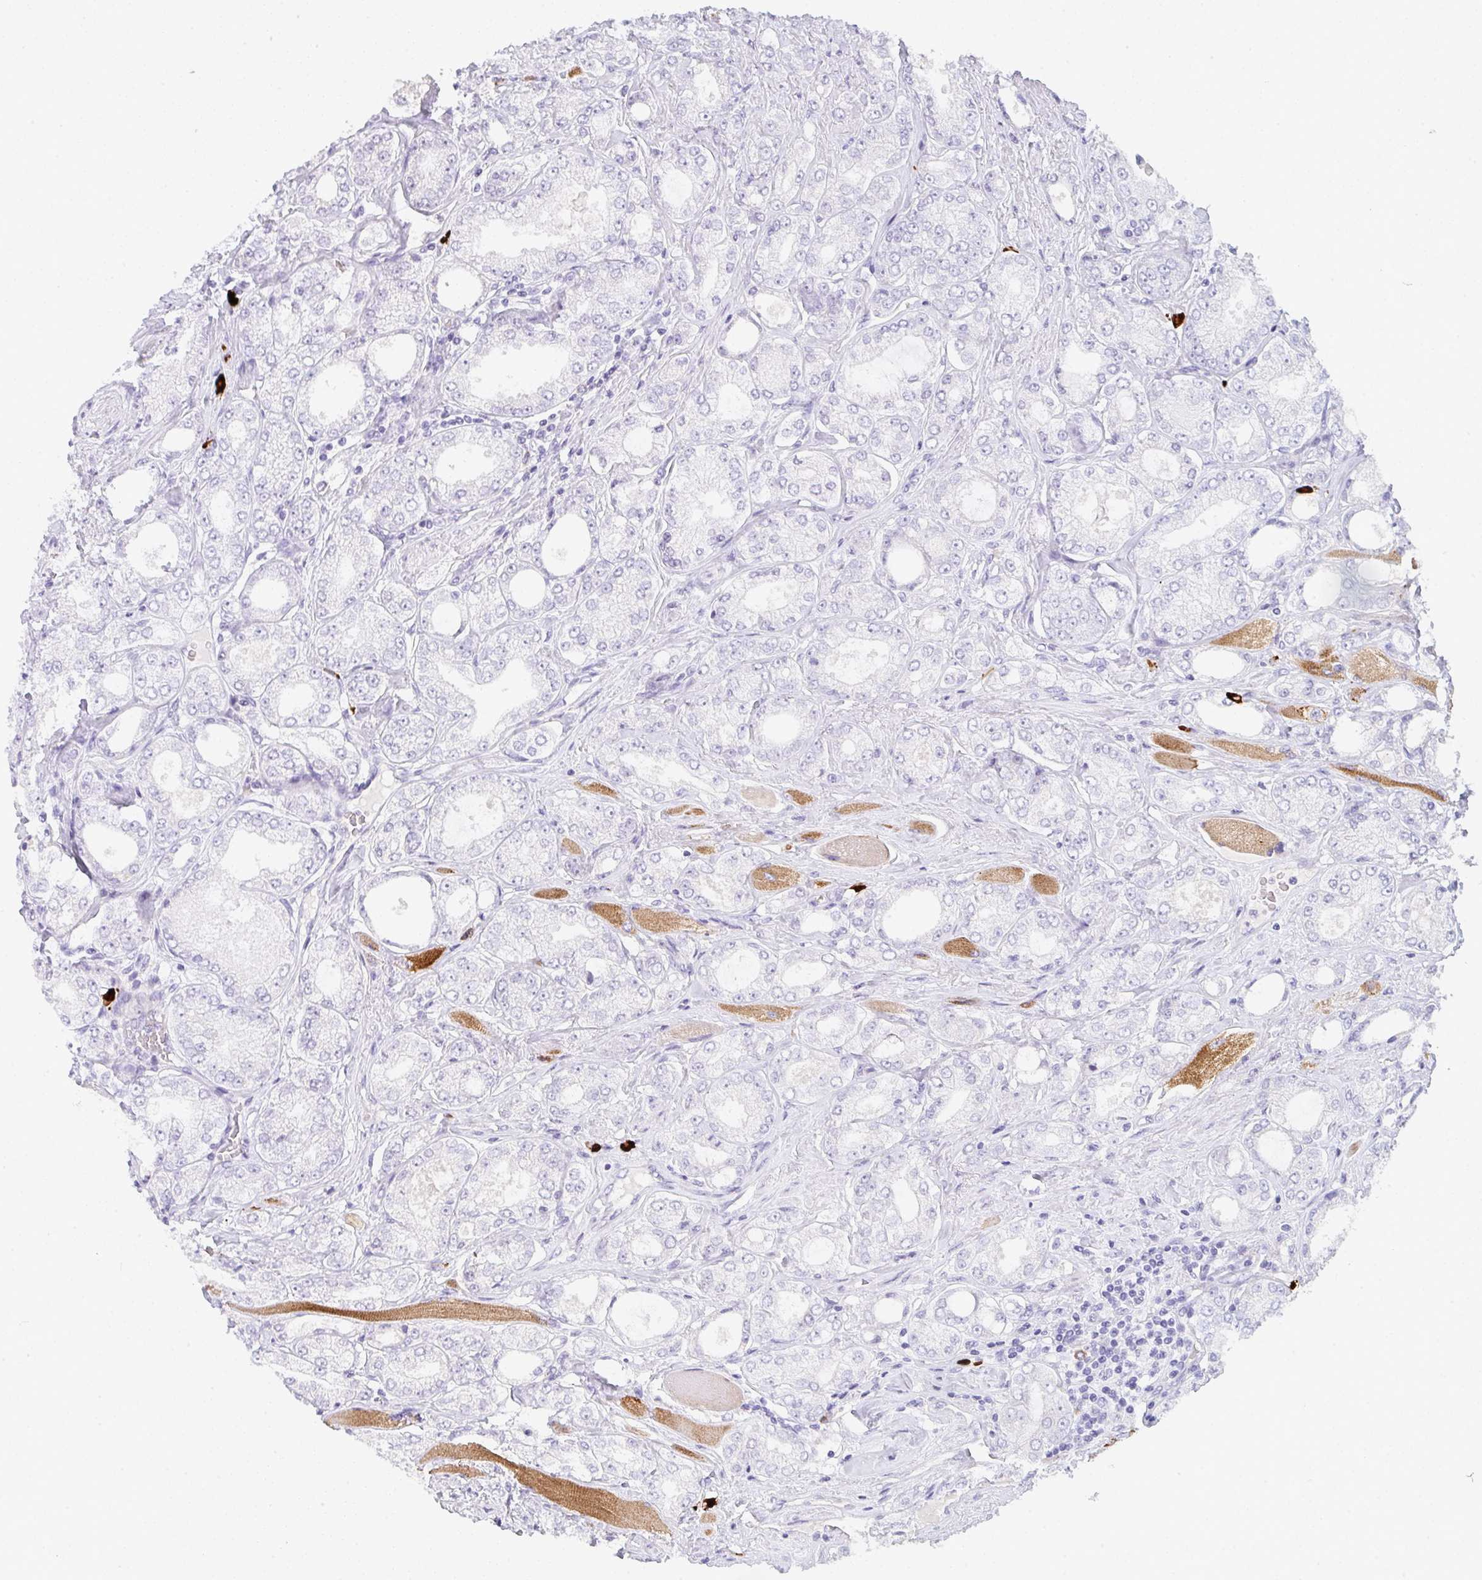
{"staining": {"intensity": "negative", "quantity": "none", "location": "none"}, "tissue": "prostate cancer", "cell_type": "Tumor cells", "image_type": "cancer", "snomed": [{"axis": "morphology", "description": "Adenocarcinoma, High grade"}, {"axis": "topography", "description": "Prostate"}], "caption": "High magnification brightfield microscopy of prostate adenocarcinoma (high-grade) stained with DAB (brown) and counterstained with hematoxylin (blue): tumor cells show no significant positivity. Nuclei are stained in blue.", "gene": "CACNA1S", "patient": {"sex": "male", "age": 68}}